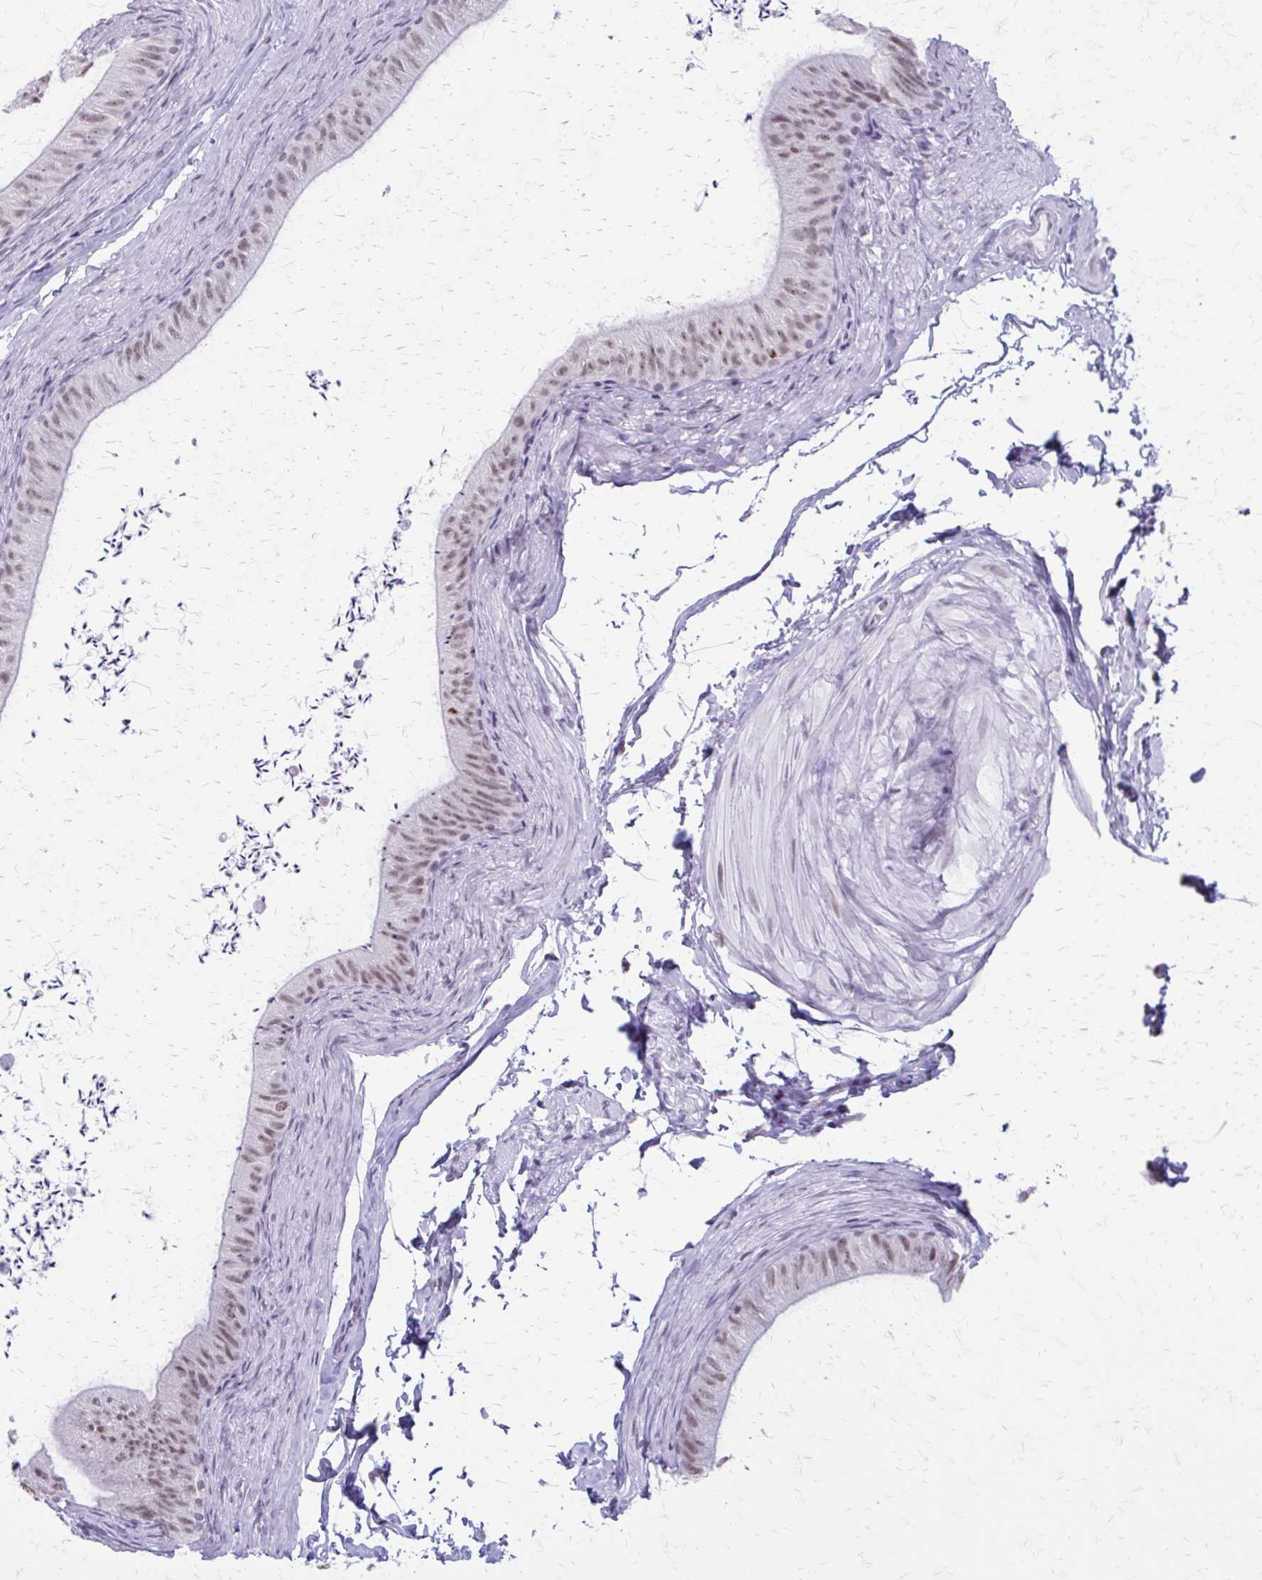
{"staining": {"intensity": "weak", "quantity": ">75%", "location": "nuclear"}, "tissue": "epididymis", "cell_type": "Glandular cells", "image_type": "normal", "snomed": [{"axis": "morphology", "description": "Normal tissue, NOS"}, {"axis": "topography", "description": "Epididymis, spermatic cord, NOS"}, {"axis": "topography", "description": "Epididymis"}, {"axis": "topography", "description": "Peripheral nerve tissue"}], "caption": "Protein staining demonstrates weak nuclear staining in approximately >75% of glandular cells in benign epididymis. Immunohistochemistry (ihc) stains the protein of interest in brown and the nuclei are stained blue.", "gene": "SS18", "patient": {"sex": "male", "age": 29}}